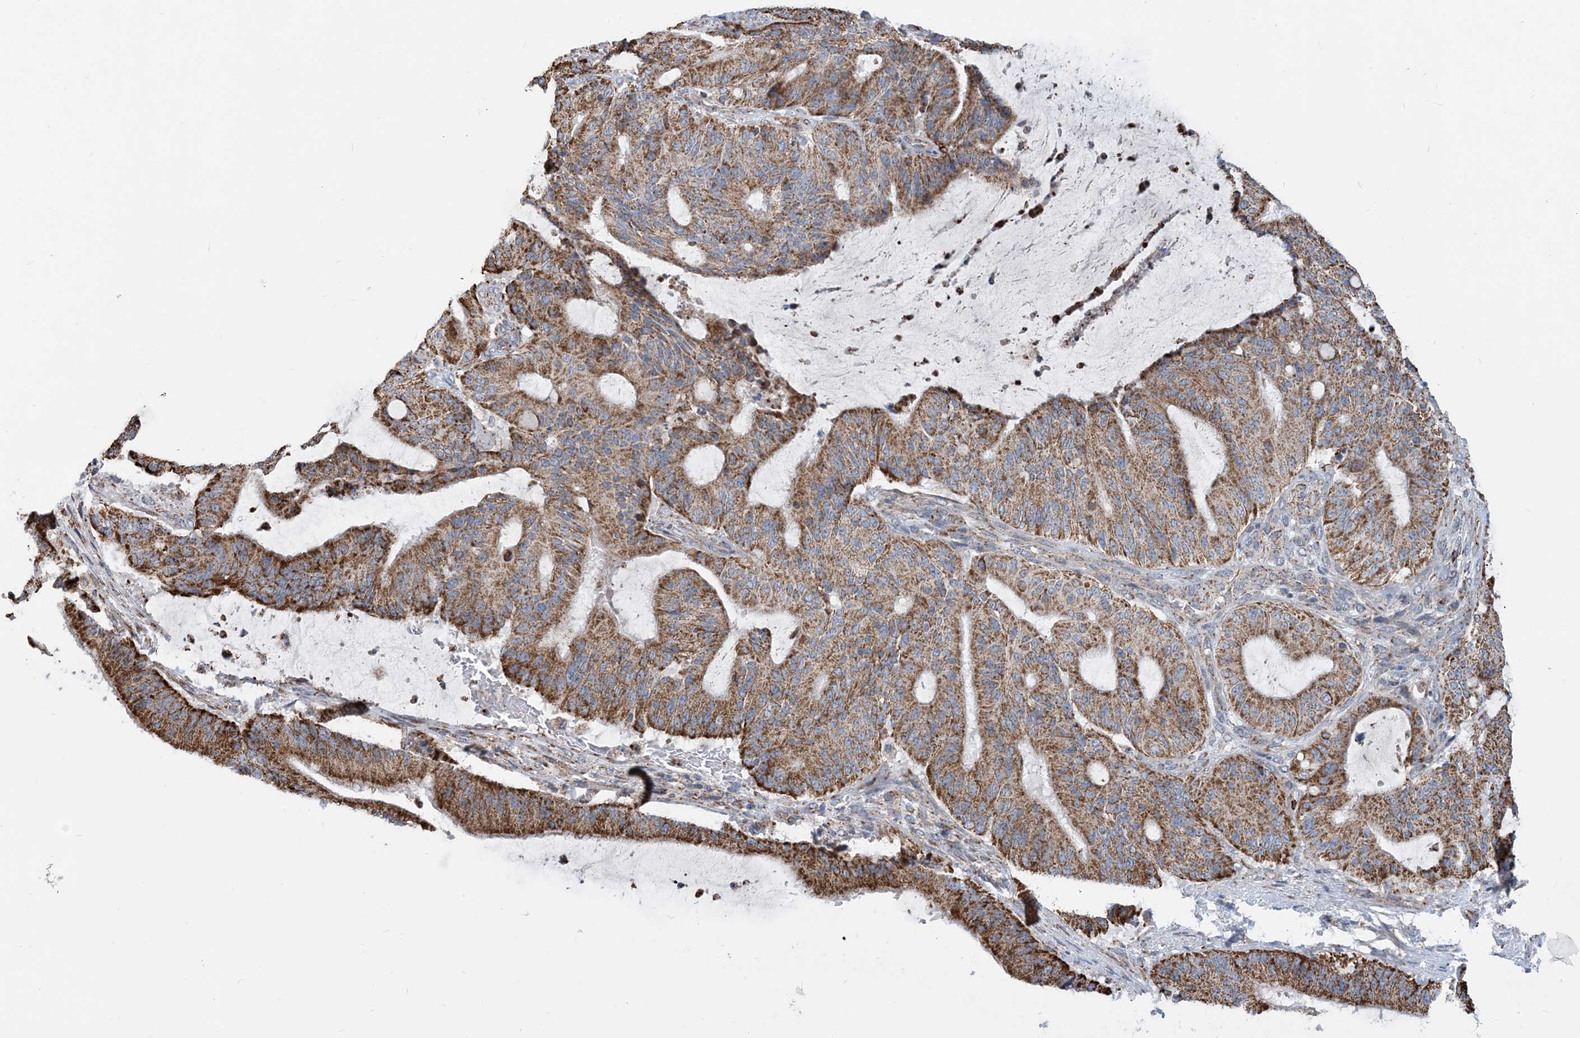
{"staining": {"intensity": "moderate", "quantity": ">75%", "location": "cytoplasmic/membranous"}, "tissue": "liver cancer", "cell_type": "Tumor cells", "image_type": "cancer", "snomed": [{"axis": "morphology", "description": "Normal tissue, NOS"}, {"axis": "morphology", "description": "Cholangiocarcinoma"}, {"axis": "topography", "description": "Liver"}, {"axis": "topography", "description": "Peripheral nerve tissue"}], "caption": "Tumor cells reveal medium levels of moderate cytoplasmic/membranous expression in about >75% of cells in human liver cancer (cholangiocarcinoma).", "gene": "PCDHGA1", "patient": {"sex": "female", "age": 73}}